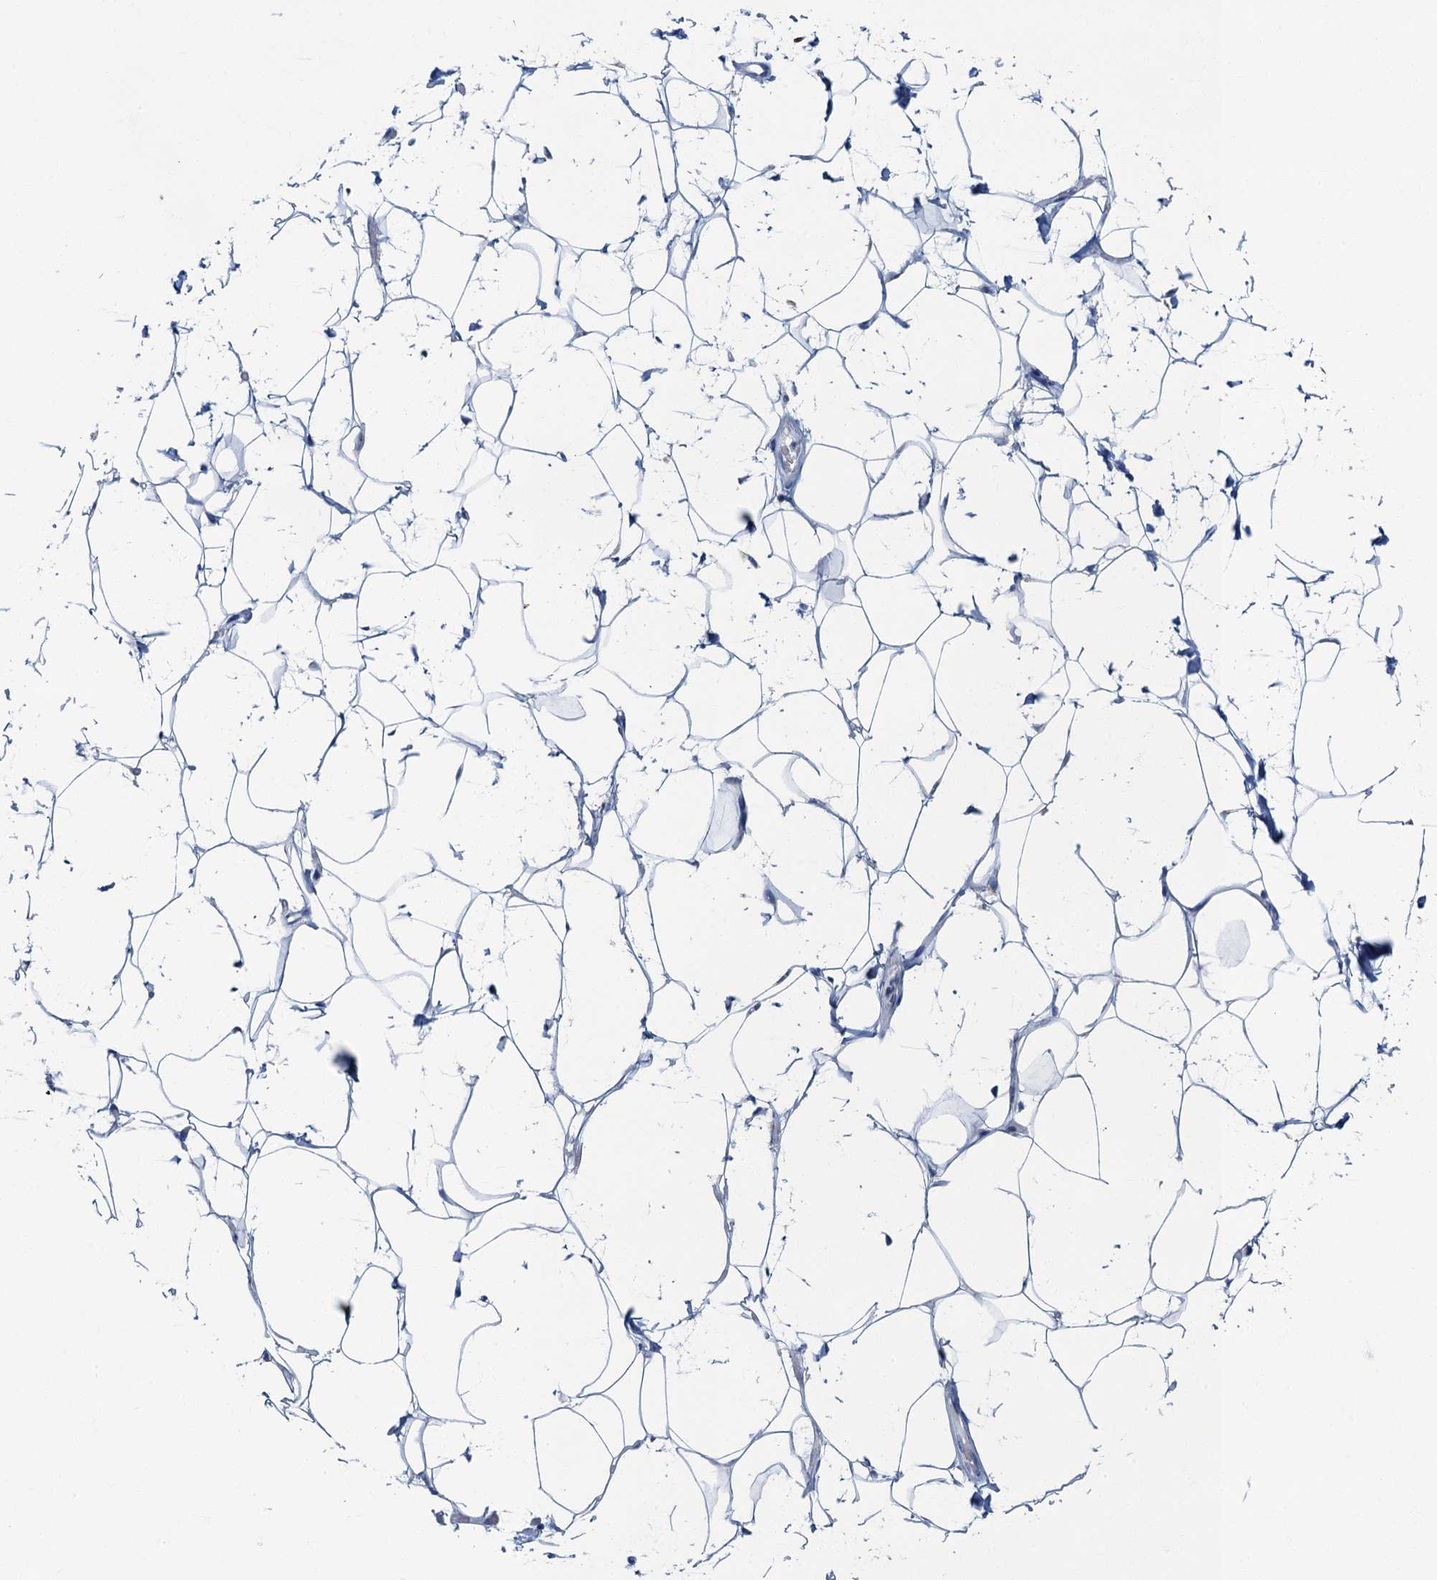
{"staining": {"intensity": "negative", "quantity": "none", "location": "none"}, "tissue": "adipose tissue", "cell_type": "Adipocytes", "image_type": "normal", "snomed": [{"axis": "morphology", "description": "Normal tissue, NOS"}, {"axis": "topography", "description": "Breast"}], "caption": "This photomicrograph is of normal adipose tissue stained with IHC to label a protein in brown with the nuclei are counter-stained blue. There is no staining in adipocytes. (DAB (3,3'-diaminobenzidine) IHC with hematoxylin counter stain).", "gene": "RAD9B", "patient": {"sex": "female", "age": 26}}